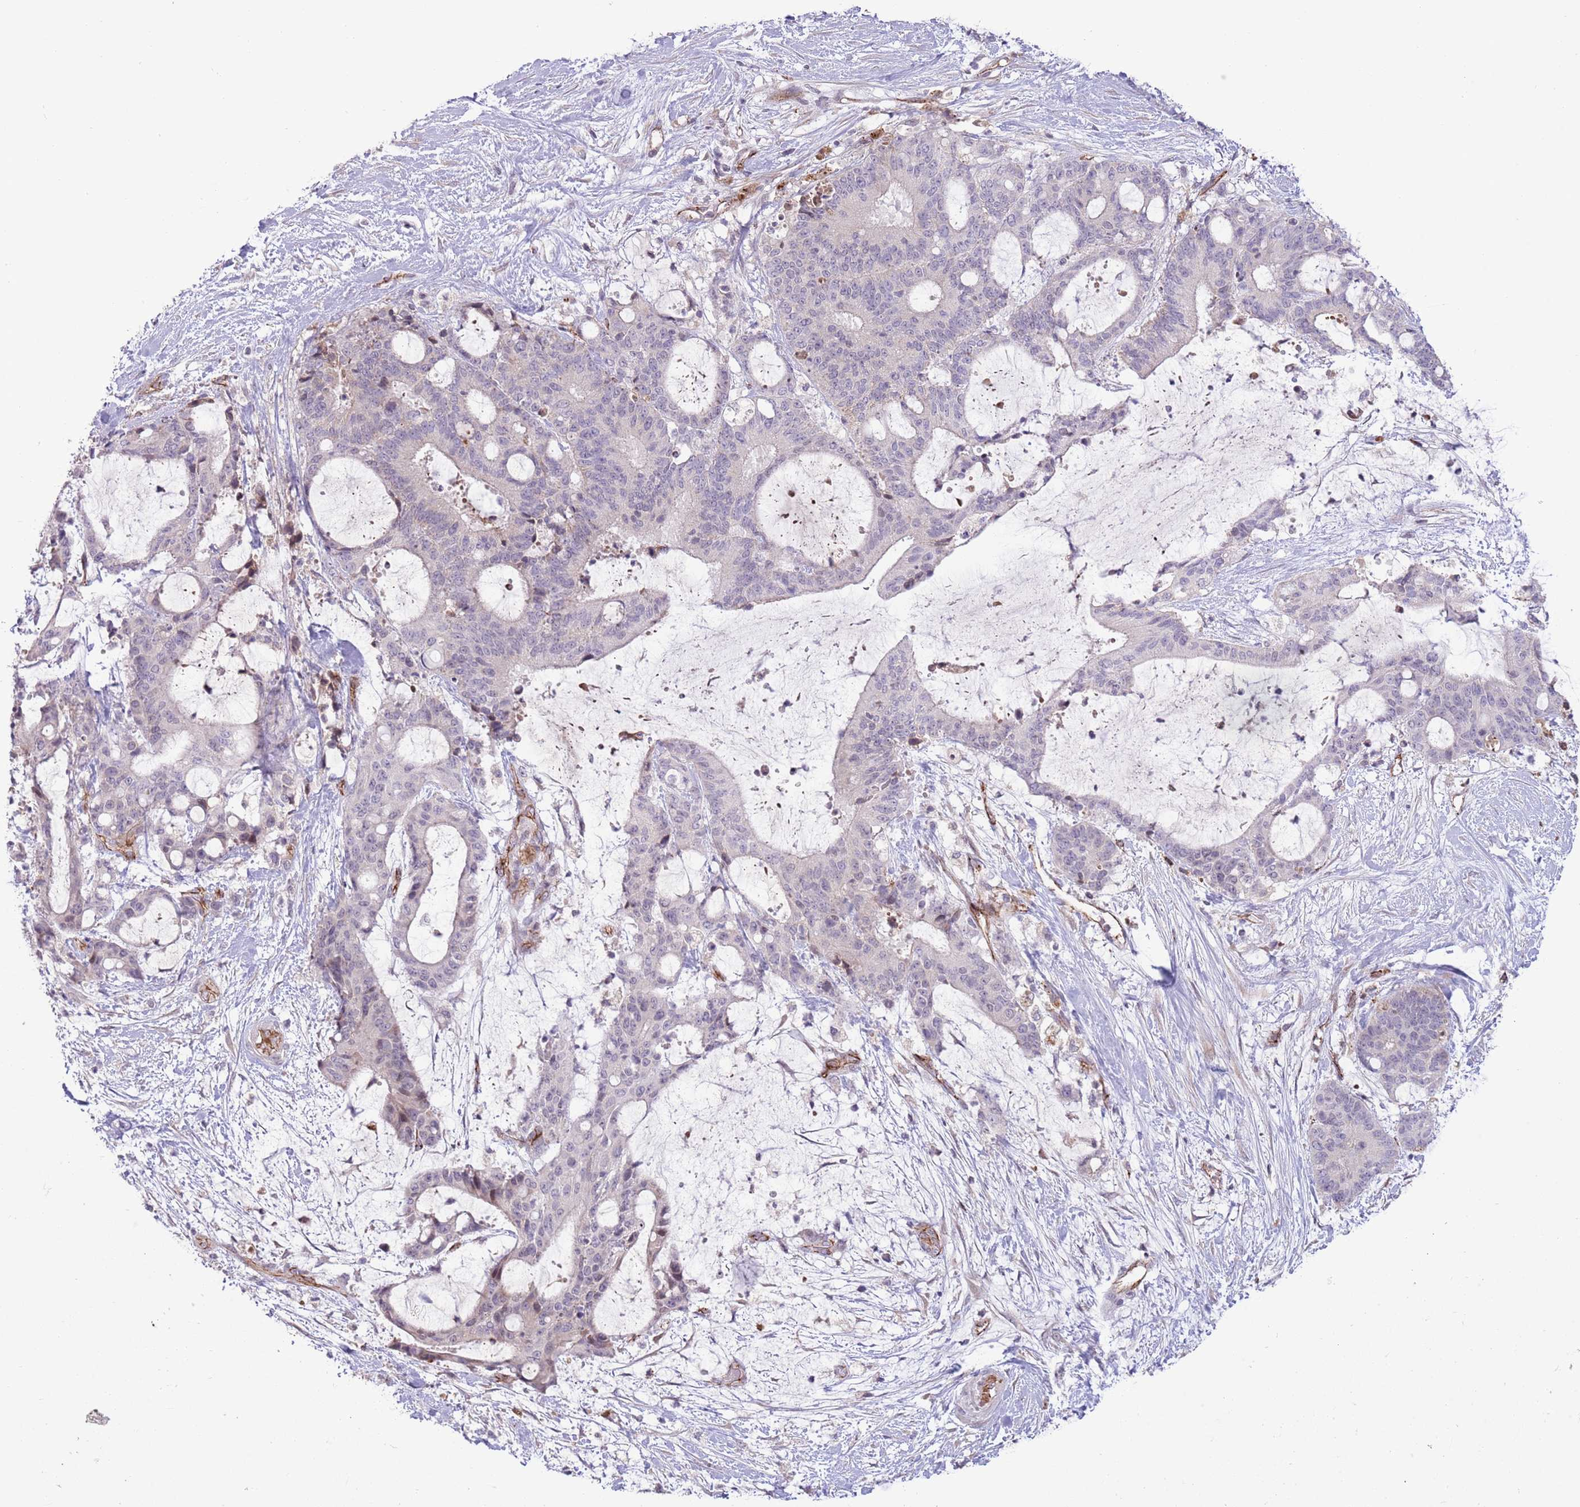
{"staining": {"intensity": "negative", "quantity": "none", "location": "none"}, "tissue": "liver cancer", "cell_type": "Tumor cells", "image_type": "cancer", "snomed": [{"axis": "morphology", "description": "Normal tissue, NOS"}, {"axis": "morphology", "description": "Cholangiocarcinoma"}, {"axis": "topography", "description": "Liver"}, {"axis": "topography", "description": "Peripheral nerve tissue"}], "caption": "Human liver cholangiocarcinoma stained for a protein using immunohistochemistry (IHC) demonstrates no expression in tumor cells.", "gene": "DPP10", "patient": {"sex": "female", "age": 73}}